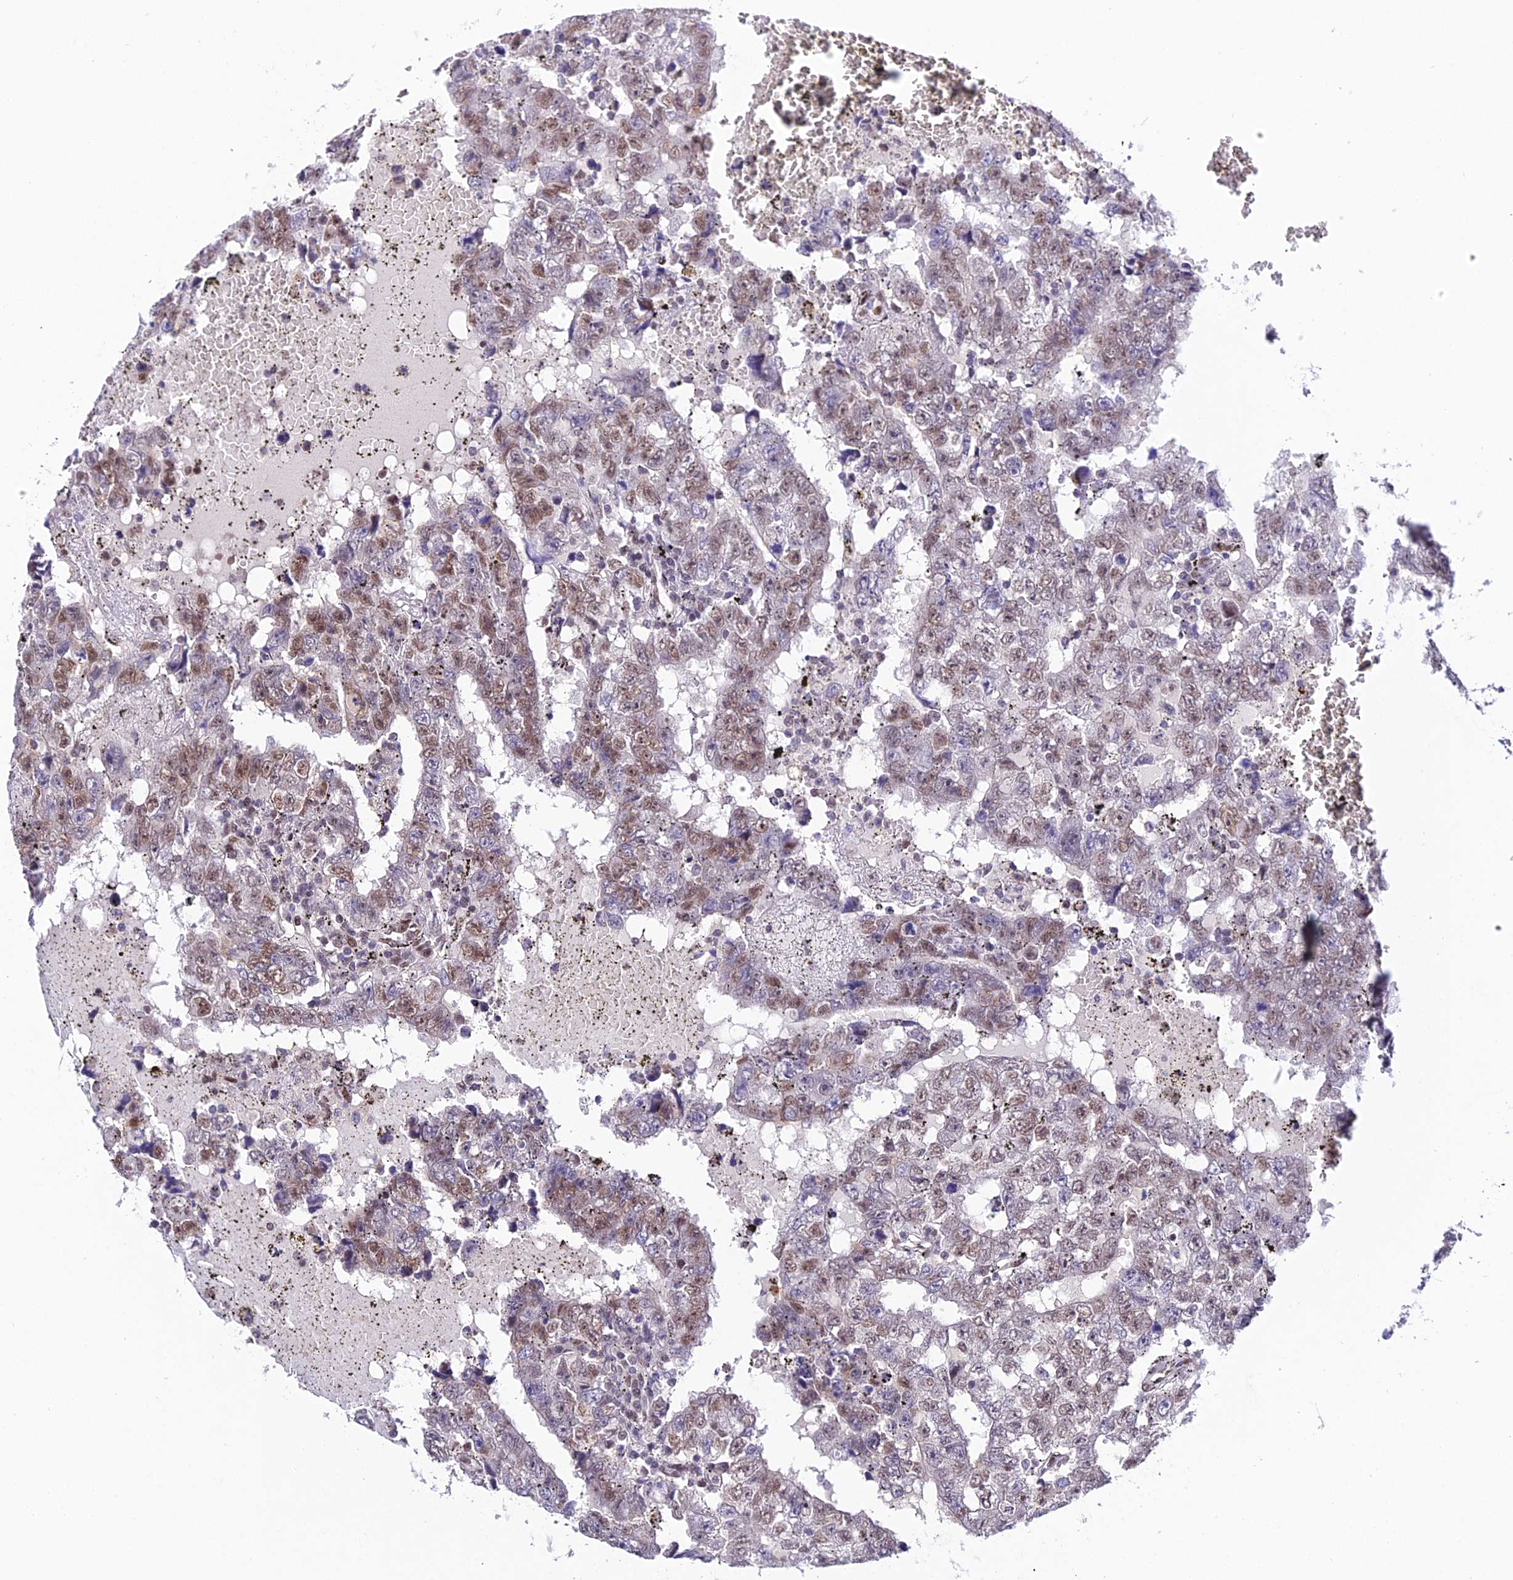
{"staining": {"intensity": "moderate", "quantity": "25%-75%", "location": "nuclear"}, "tissue": "testis cancer", "cell_type": "Tumor cells", "image_type": "cancer", "snomed": [{"axis": "morphology", "description": "Carcinoma, Embryonal, NOS"}, {"axis": "topography", "description": "Testis"}], "caption": "Testis cancer (embryonal carcinoma) stained for a protein reveals moderate nuclear positivity in tumor cells.", "gene": "SYT15", "patient": {"sex": "male", "age": 25}}